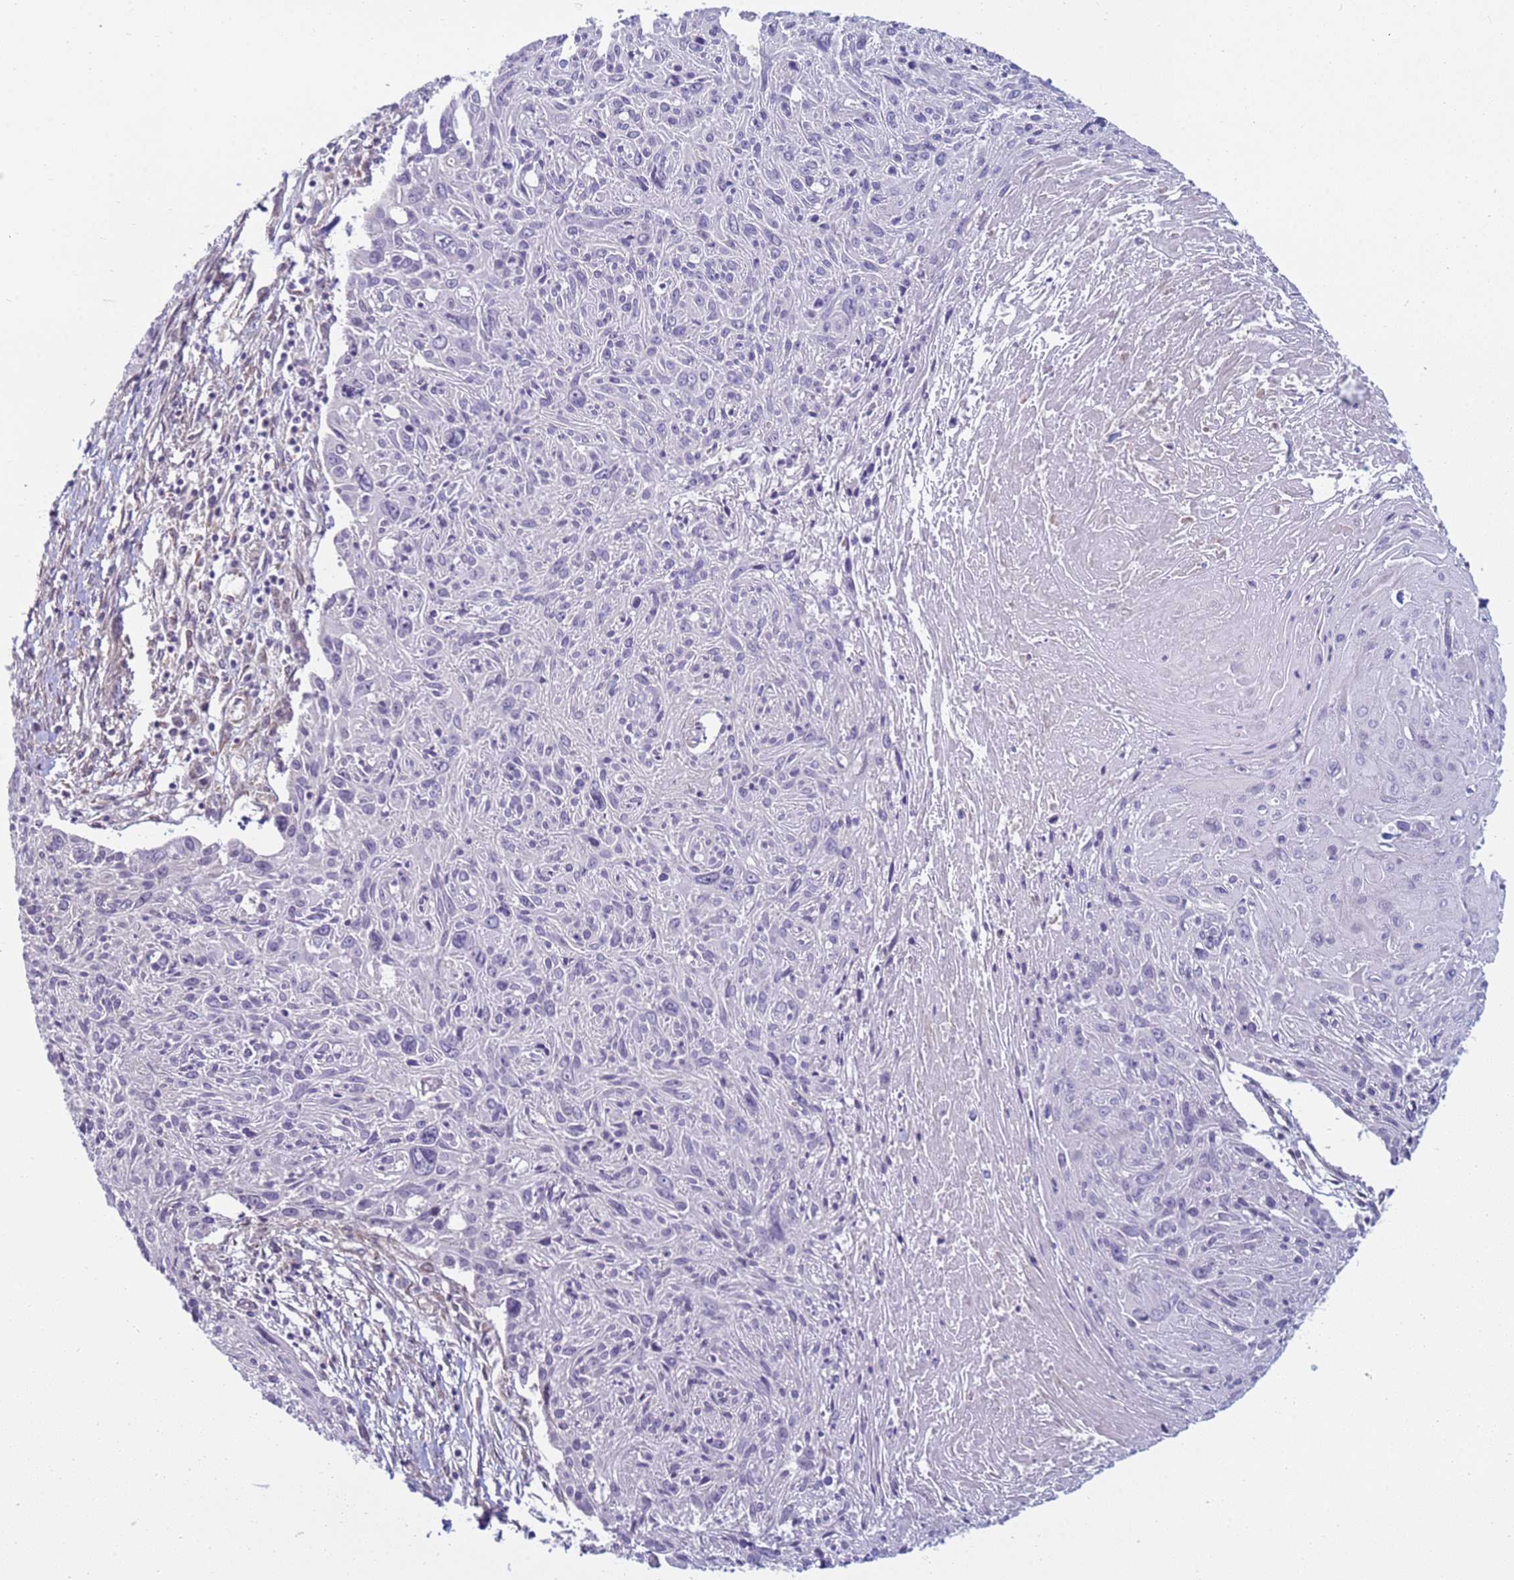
{"staining": {"intensity": "negative", "quantity": "none", "location": "none"}, "tissue": "cervical cancer", "cell_type": "Tumor cells", "image_type": "cancer", "snomed": [{"axis": "morphology", "description": "Squamous cell carcinoma, NOS"}, {"axis": "topography", "description": "Cervix"}], "caption": "An immunohistochemistry (IHC) histopathology image of cervical cancer (squamous cell carcinoma) is shown. There is no staining in tumor cells of cervical cancer (squamous cell carcinoma).", "gene": "TRPC6", "patient": {"sex": "female", "age": 51}}